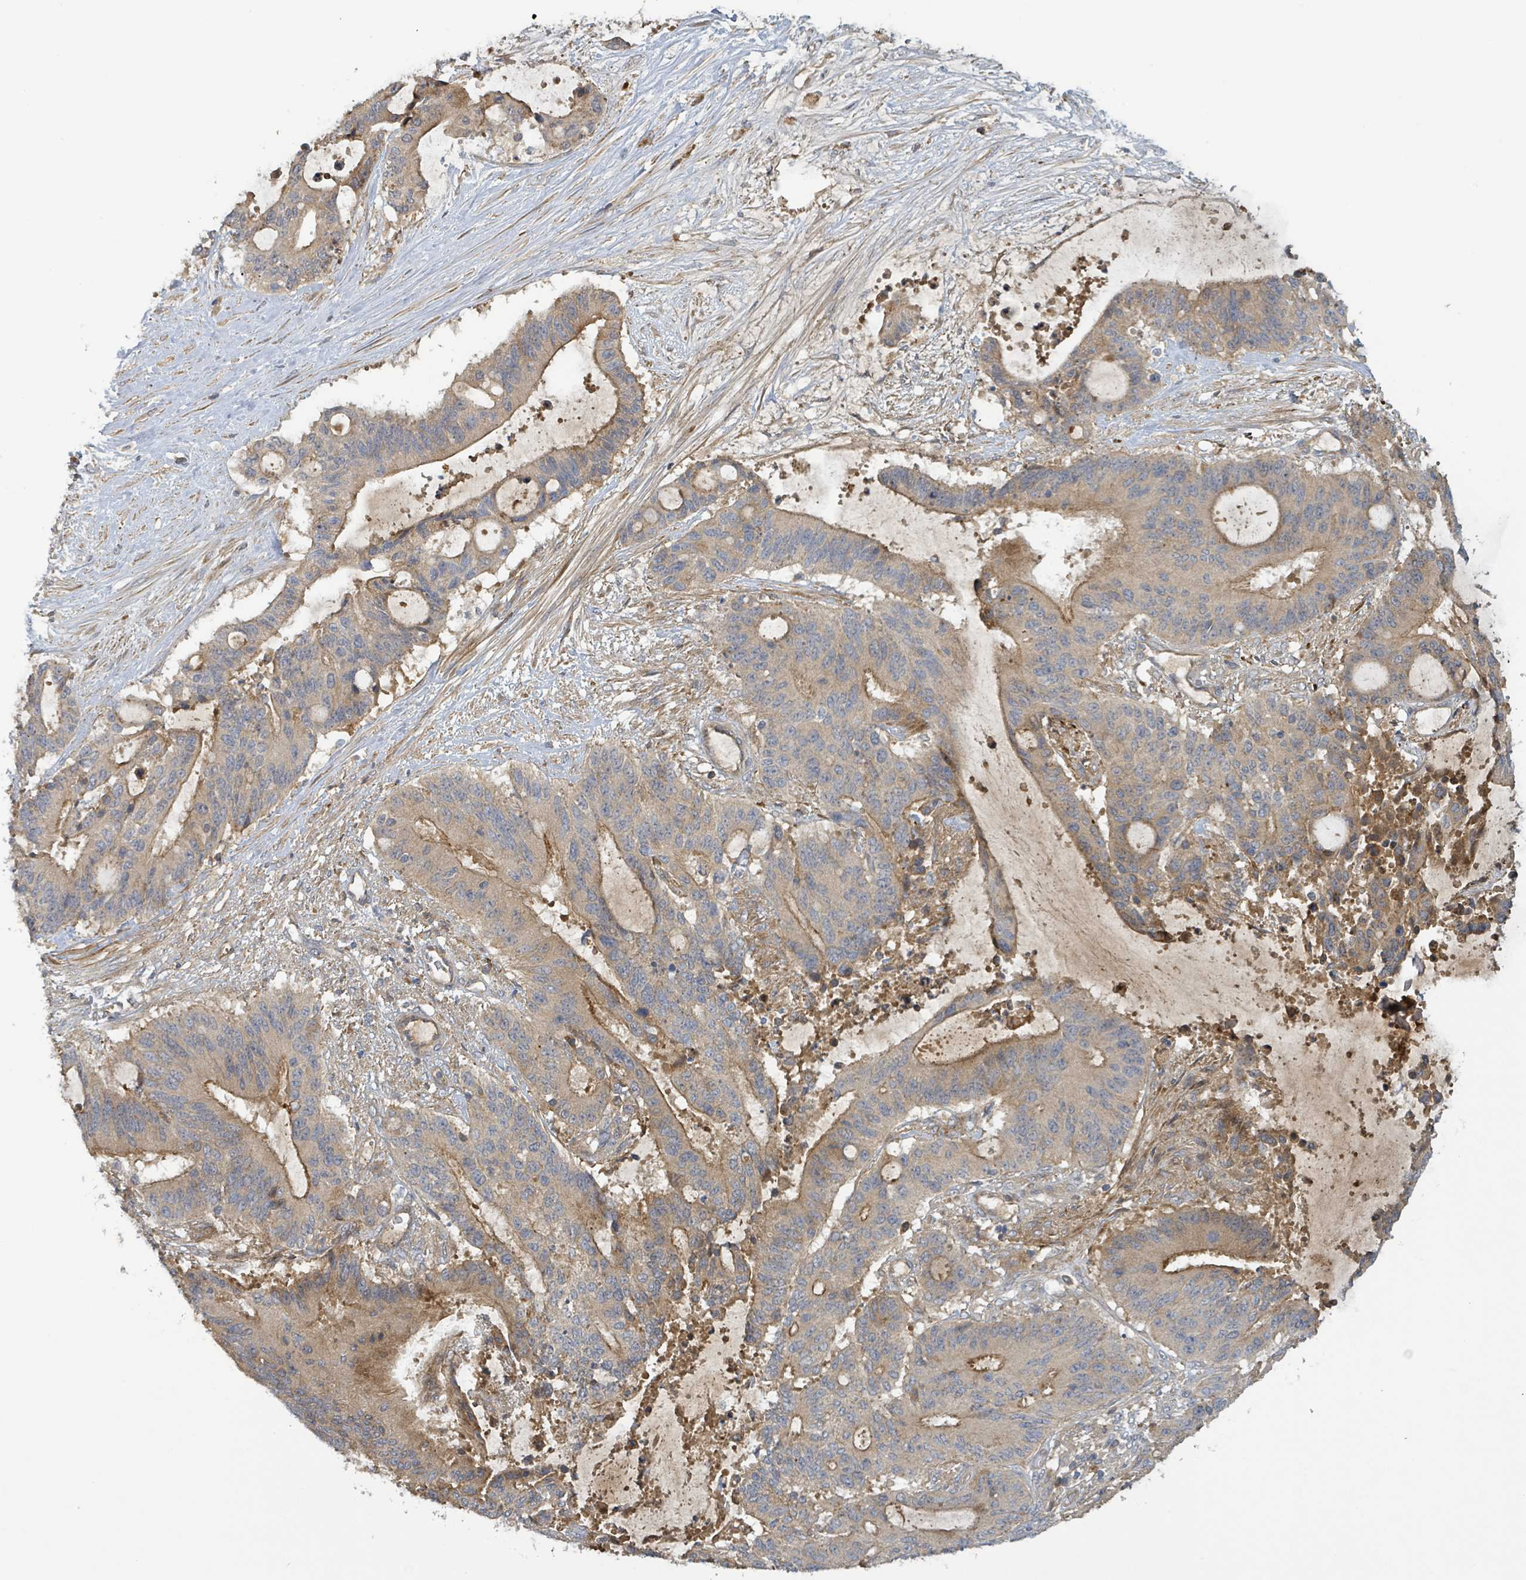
{"staining": {"intensity": "moderate", "quantity": ">75%", "location": "cytoplasmic/membranous"}, "tissue": "liver cancer", "cell_type": "Tumor cells", "image_type": "cancer", "snomed": [{"axis": "morphology", "description": "Normal tissue, NOS"}, {"axis": "morphology", "description": "Cholangiocarcinoma"}, {"axis": "topography", "description": "Liver"}, {"axis": "topography", "description": "Peripheral nerve tissue"}], "caption": "Liver cholangiocarcinoma stained with immunohistochemistry (IHC) demonstrates moderate cytoplasmic/membranous positivity in about >75% of tumor cells.", "gene": "STARD4", "patient": {"sex": "female", "age": 73}}